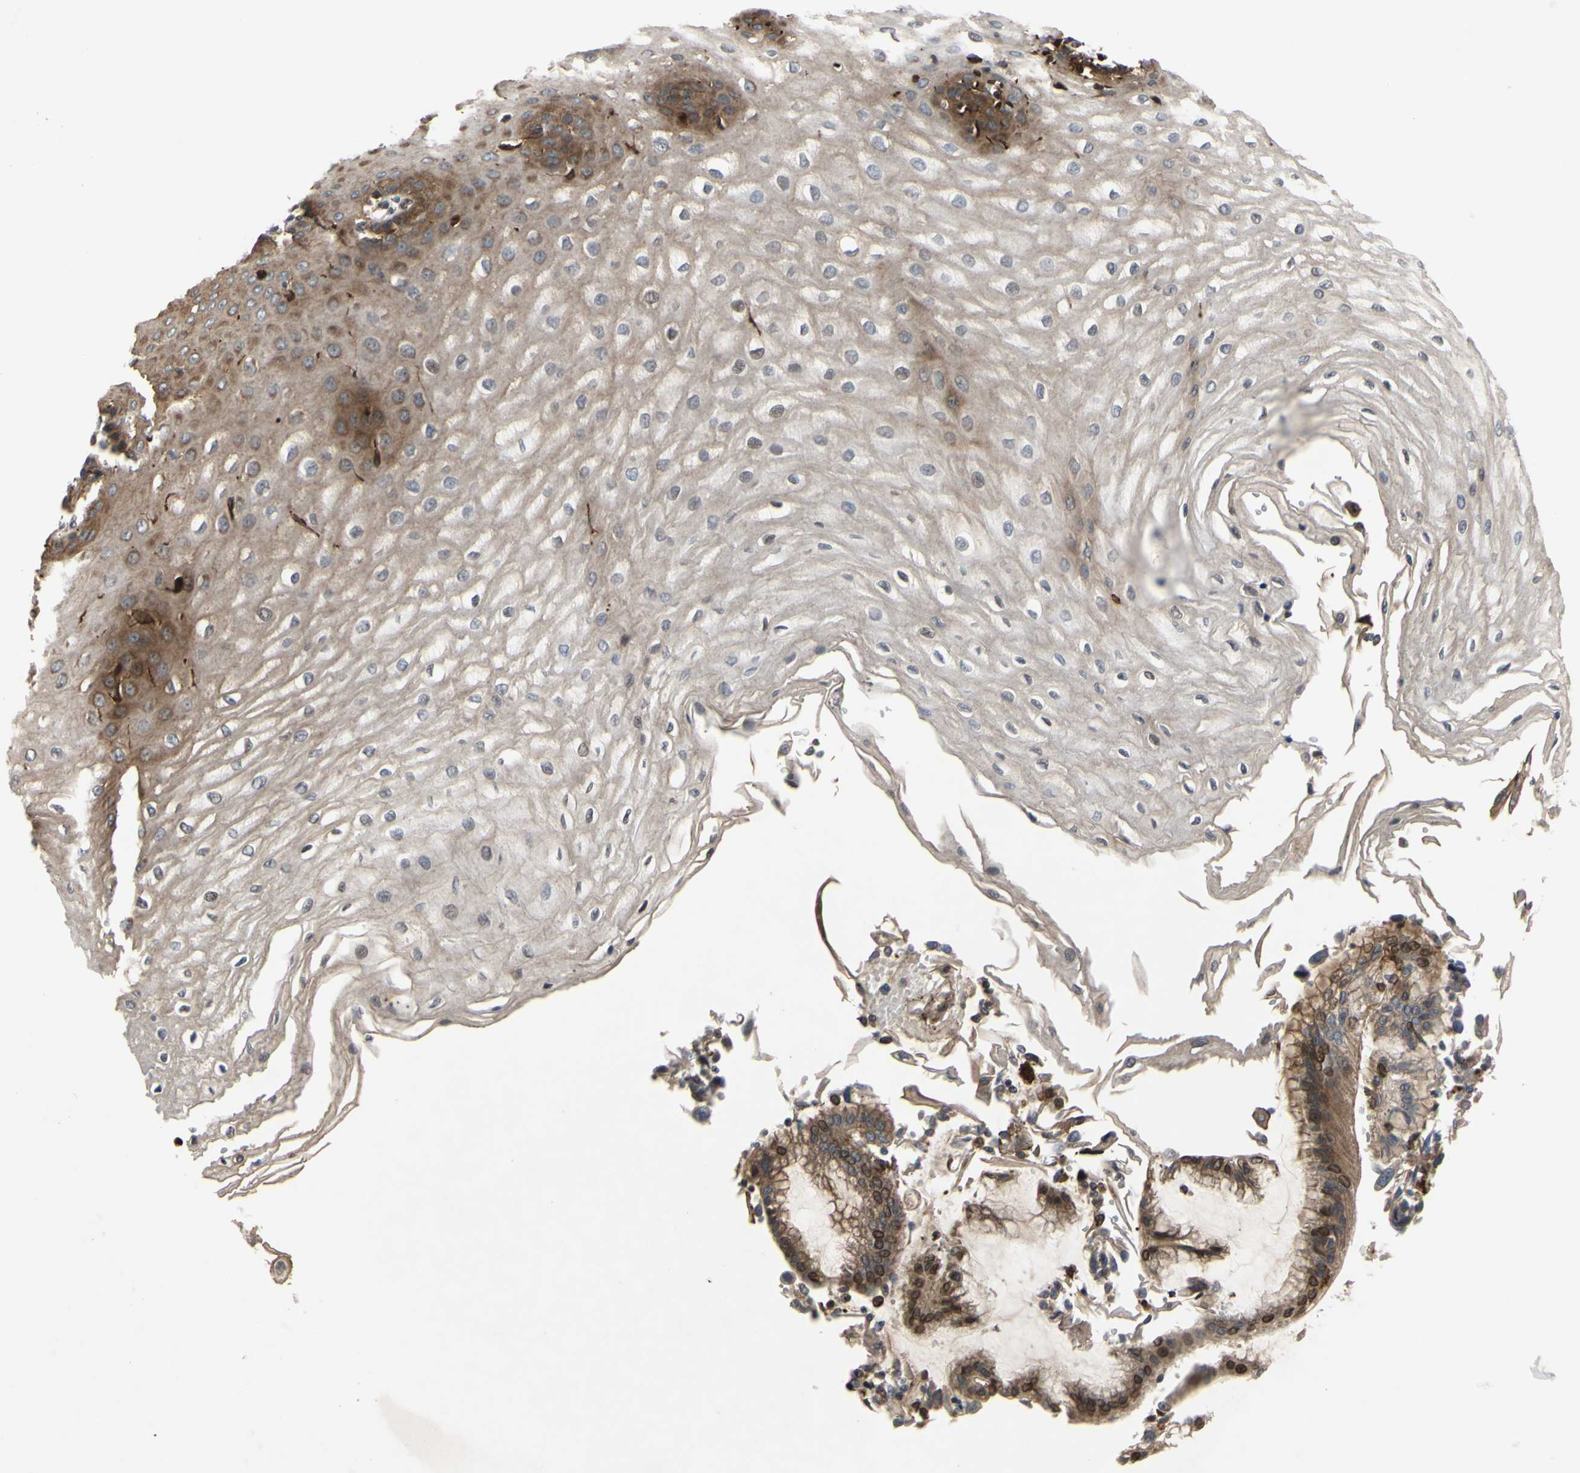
{"staining": {"intensity": "moderate", "quantity": "25%-75%", "location": "cytoplasmic/membranous"}, "tissue": "esophagus", "cell_type": "Squamous epithelial cells", "image_type": "normal", "snomed": [{"axis": "morphology", "description": "Normal tissue, NOS"}, {"axis": "morphology", "description": "Squamous cell carcinoma, NOS"}, {"axis": "topography", "description": "Esophagus"}], "caption": "Immunohistochemical staining of normal human esophagus displays 25%-75% levels of moderate cytoplasmic/membranous protein expression in about 25%-75% of squamous epithelial cells. The staining is performed using DAB brown chromogen to label protein expression. The nuclei are counter-stained blue using hematoxylin.", "gene": "PLXNA2", "patient": {"sex": "male", "age": 65}}